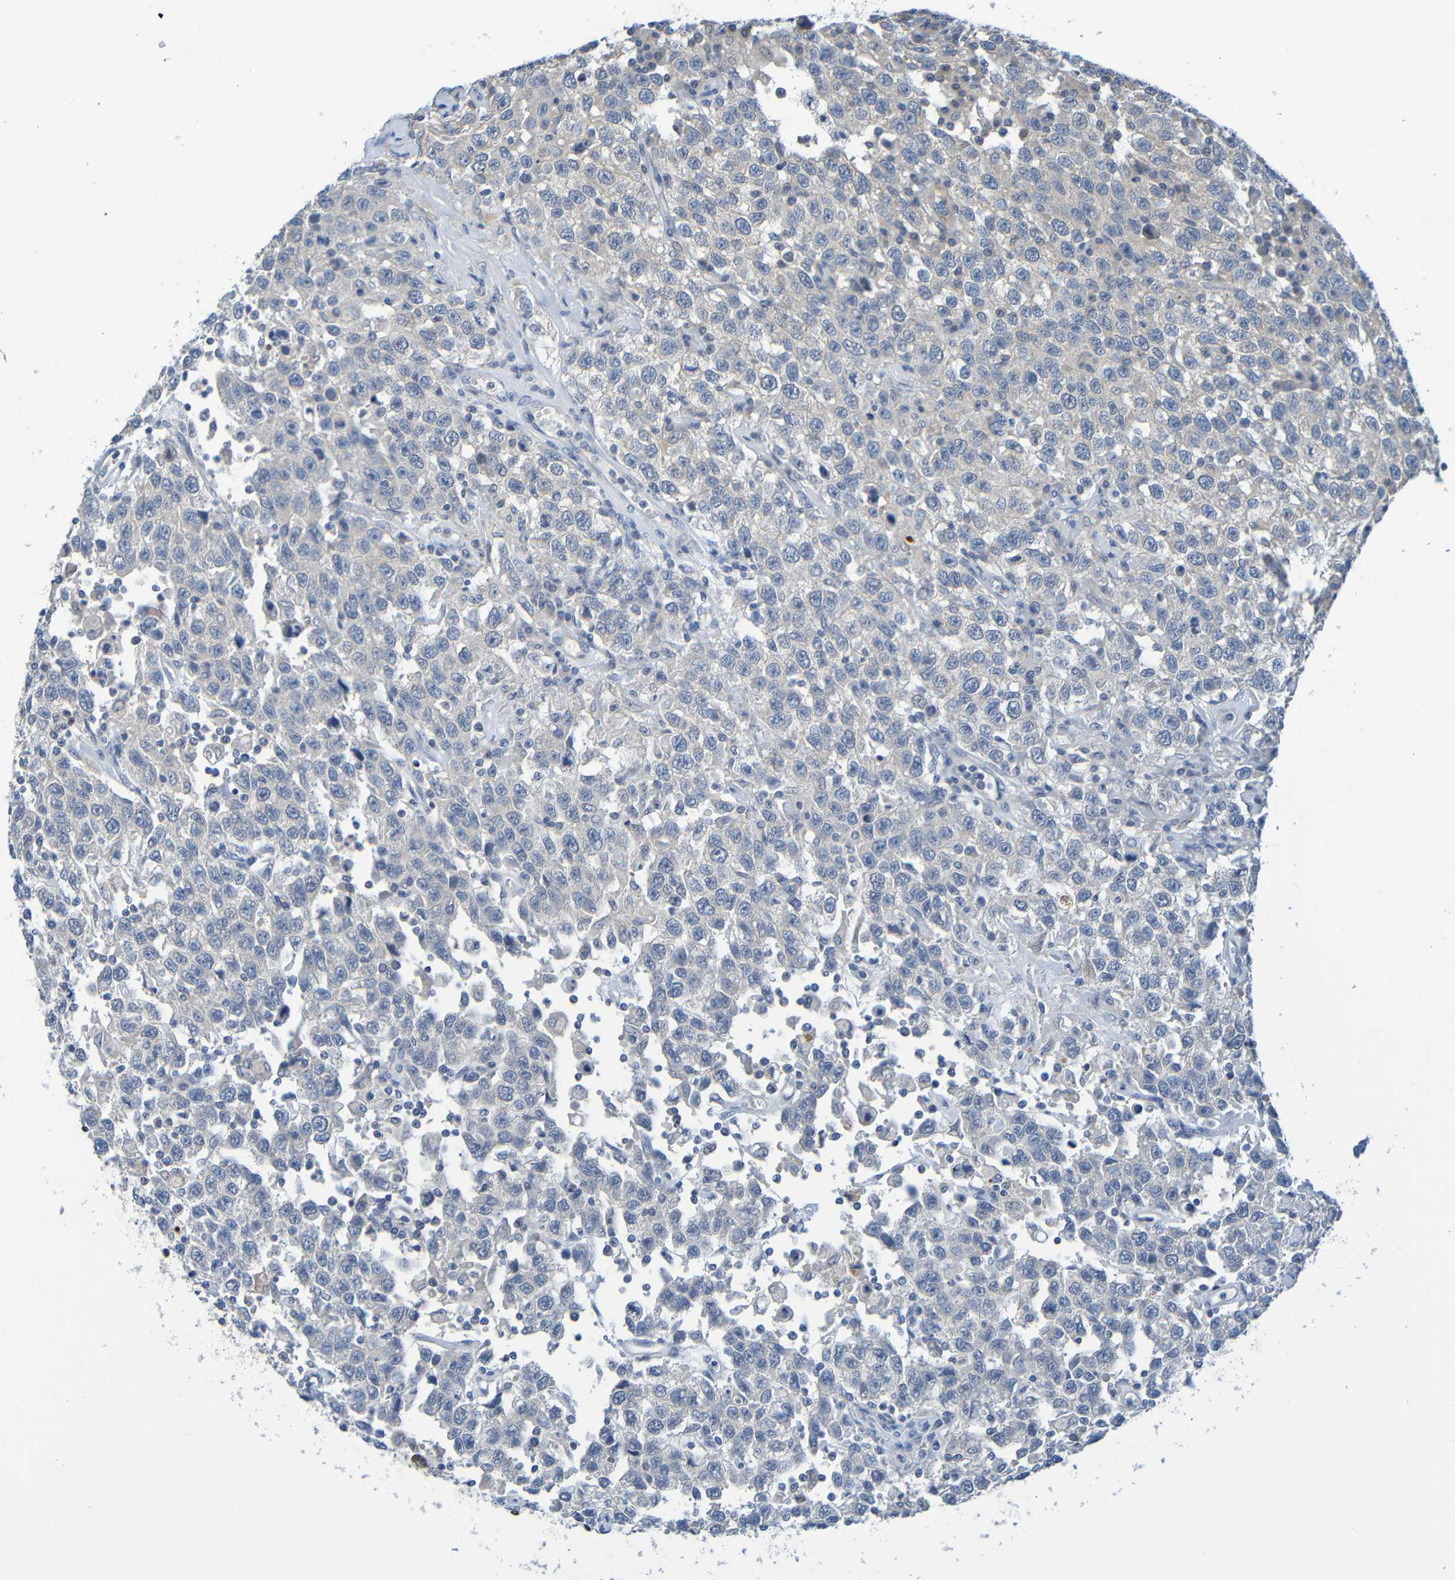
{"staining": {"intensity": "negative", "quantity": "none", "location": "none"}, "tissue": "testis cancer", "cell_type": "Tumor cells", "image_type": "cancer", "snomed": [{"axis": "morphology", "description": "Seminoma, NOS"}, {"axis": "topography", "description": "Testis"}], "caption": "This photomicrograph is of testis cancer (seminoma) stained with immunohistochemistry (IHC) to label a protein in brown with the nuclei are counter-stained blue. There is no positivity in tumor cells.", "gene": "CYP4F2", "patient": {"sex": "male", "age": 41}}